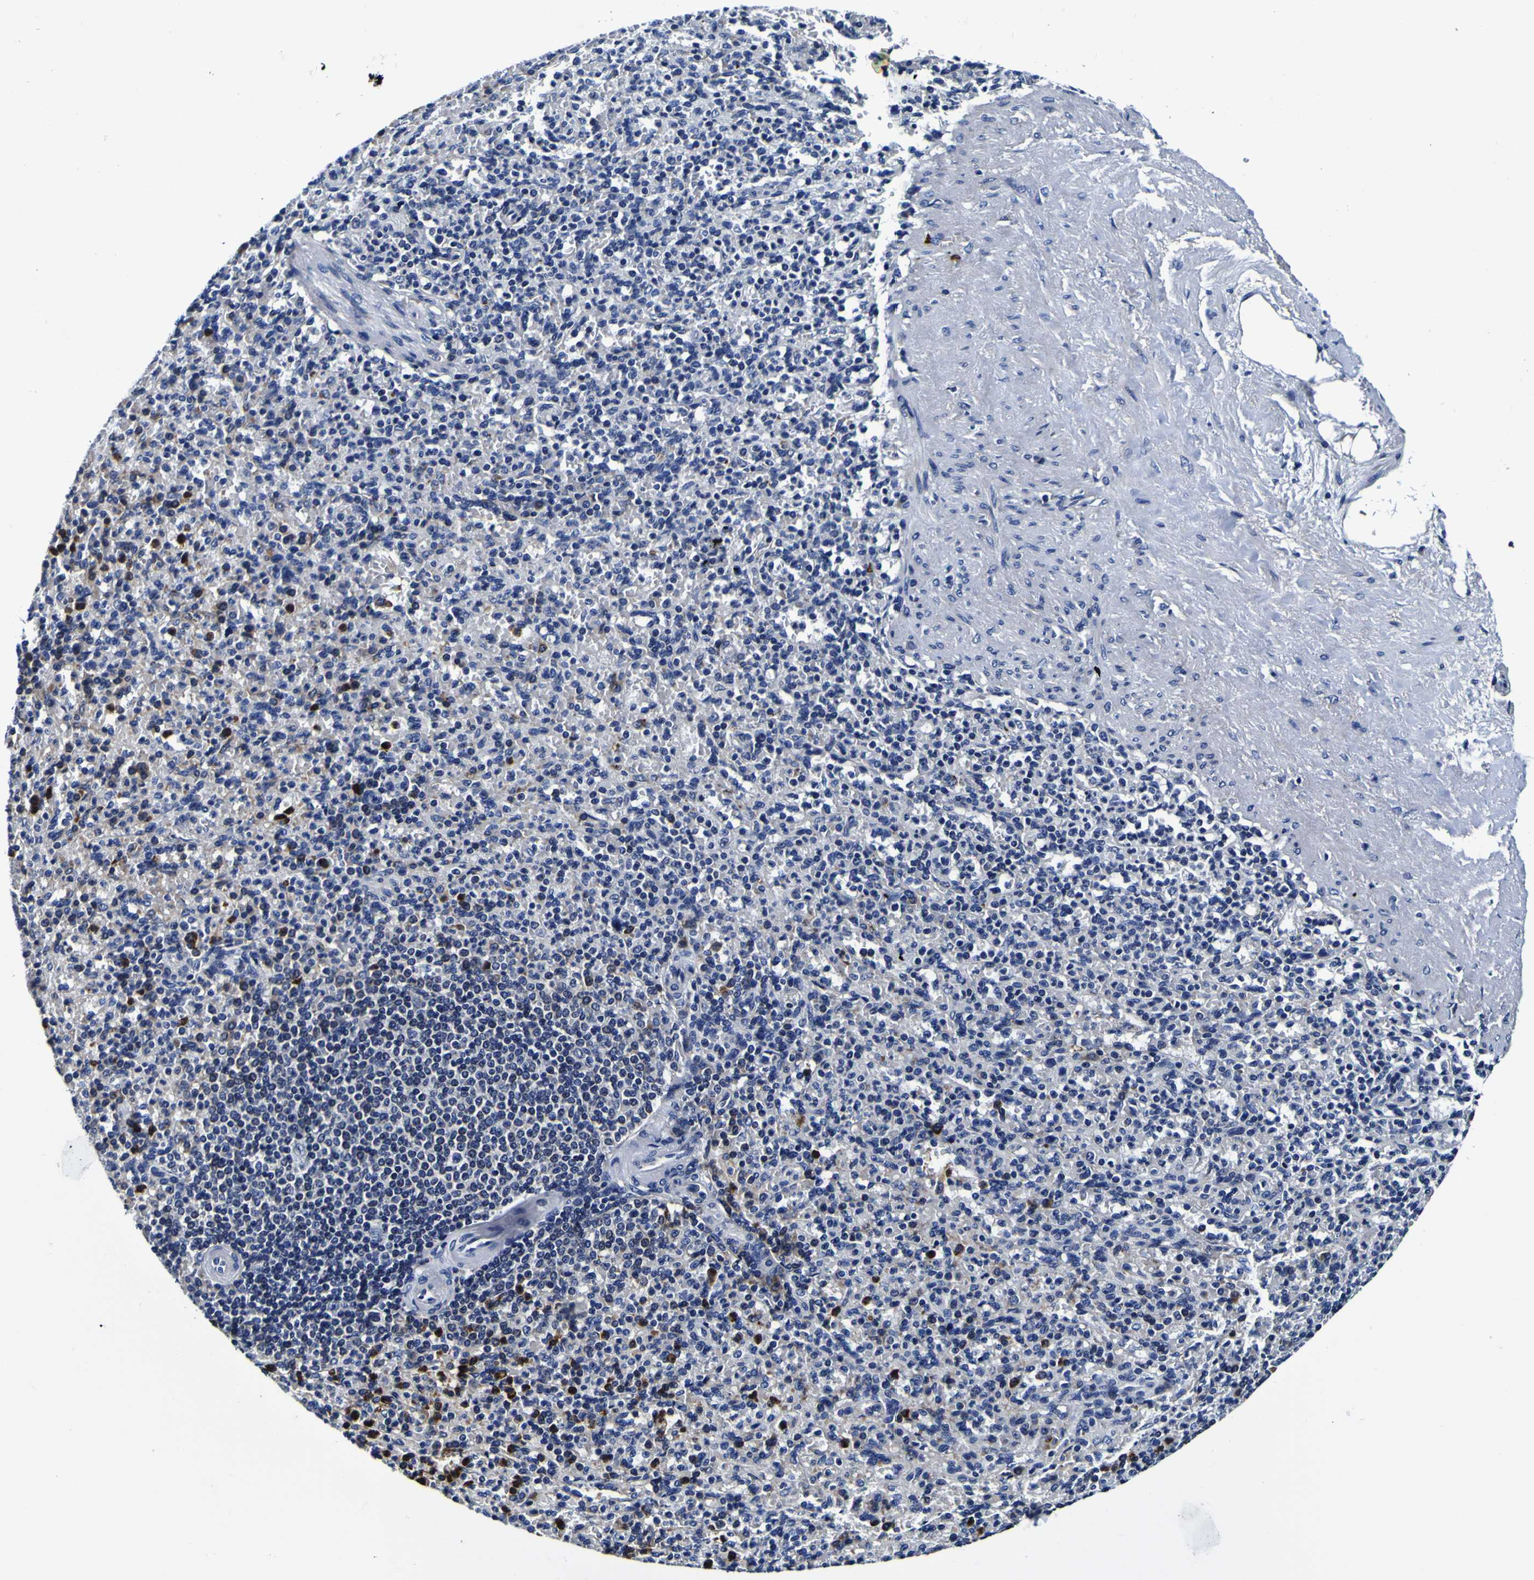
{"staining": {"intensity": "strong", "quantity": "<25%", "location": "cytoplasmic/membranous"}, "tissue": "spleen", "cell_type": "Cells in red pulp", "image_type": "normal", "snomed": [{"axis": "morphology", "description": "Normal tissue, NOS"}, {"axis": "topography", "description": "Spleen"}], "caption": "Human spleen stained for a protein (brown) displays strong cytoplasmic/membranous positive positivity in about <25% of cells in red pulp.", "gene": "PDLIM4", "patient": {"sex": "female", "age": 74}}